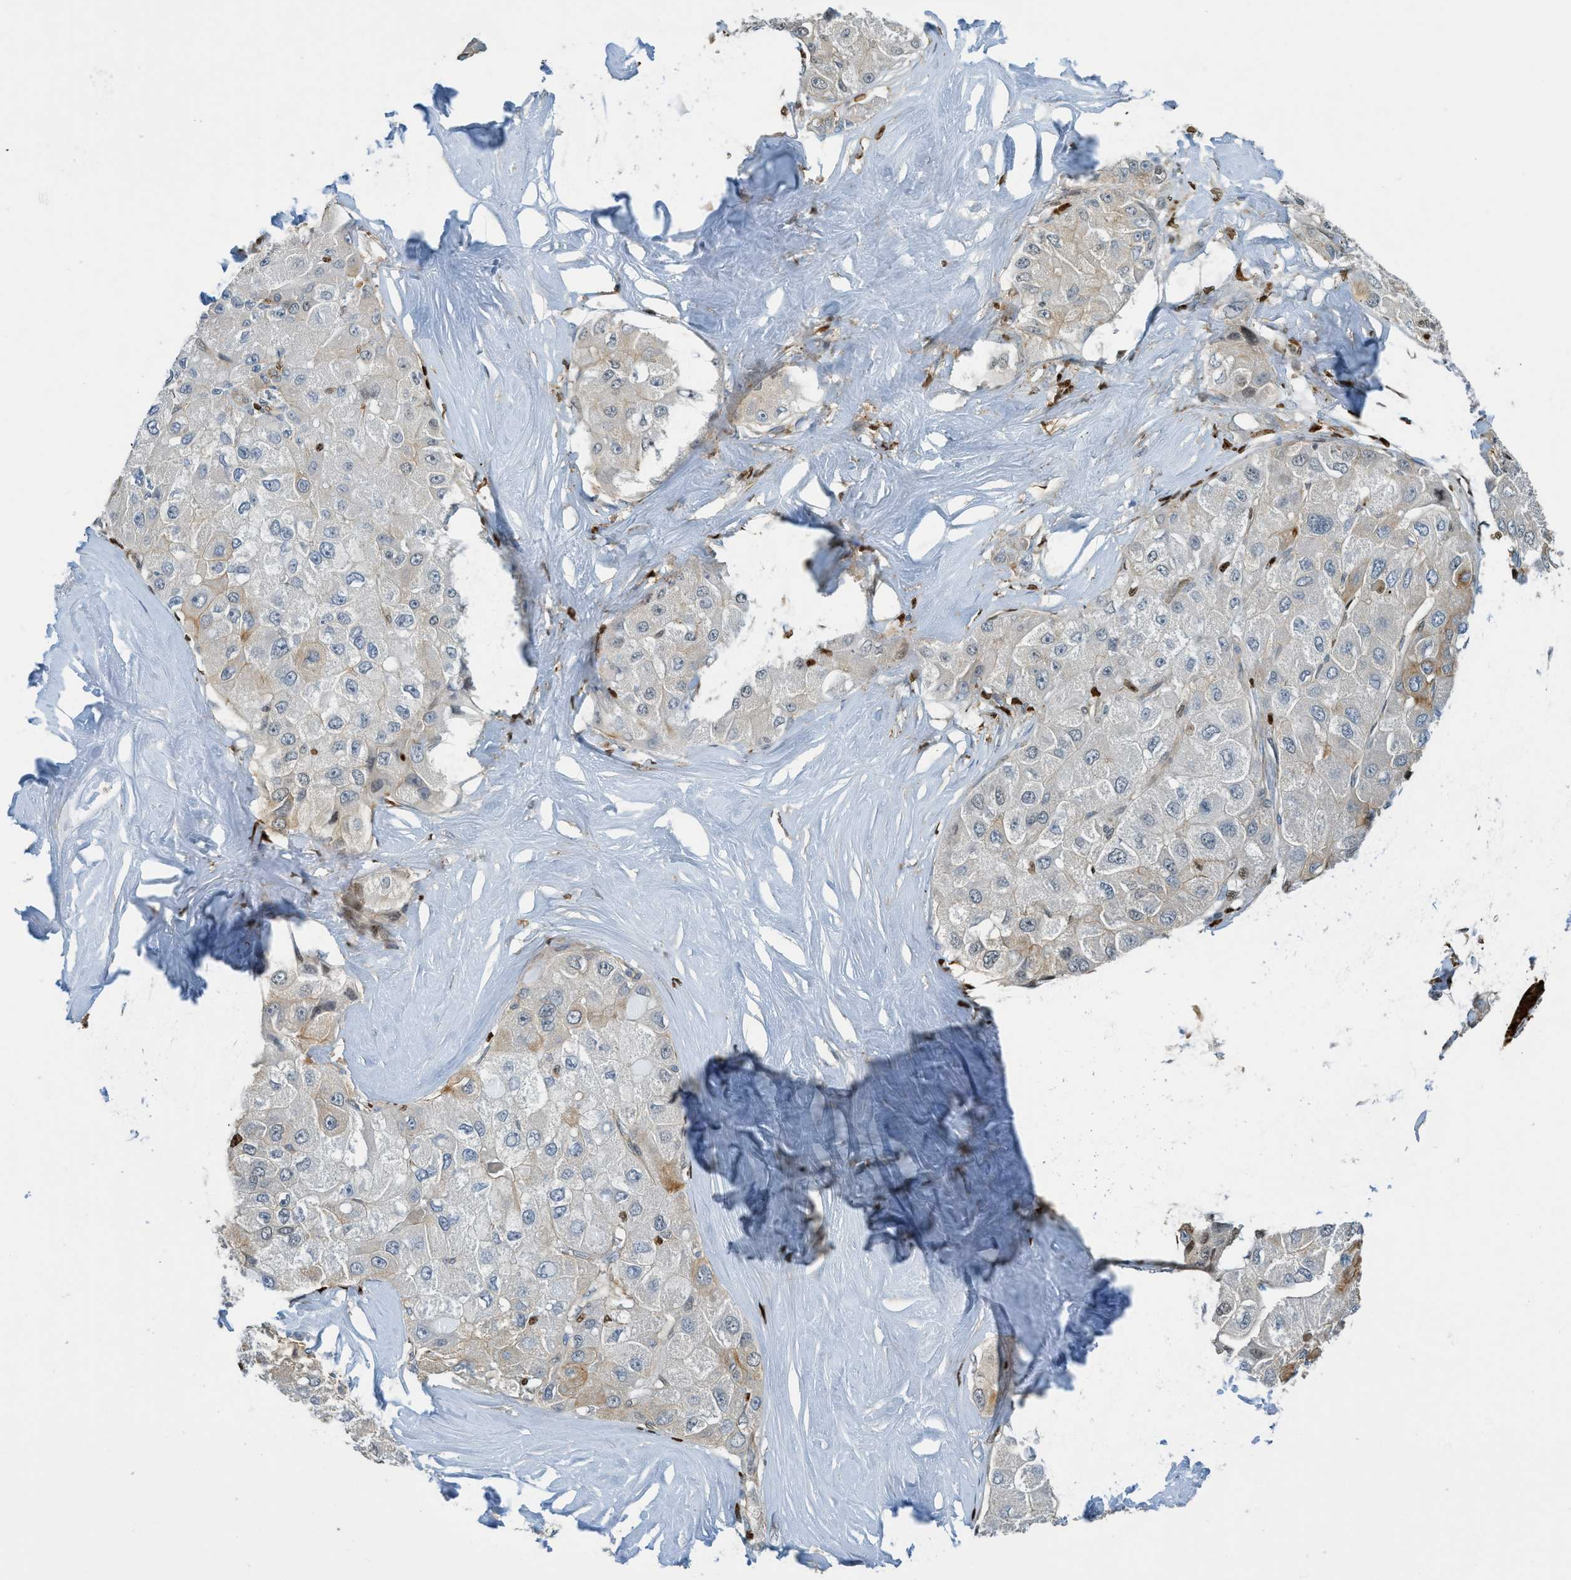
{"staining": {"intensity": "moderate", "quantity": "<25%", "location": "cytoplasmic/membranous"}, "tissue": "liver cancer", "cell_type": "Tumor cells", "image_type": "cancer", "snomed": [{"axis": "morphology", "description": "Carcinoma, Hepatocellular, NOS"}, {"axis": "topography", "description": "Liver"}], "caption": "Protein staining by immunohistochemistry (IHC) demonstrates moderate cytoplasmic/membranous positivity in approximately <25% of tumor cells in liver cancer.", "gene": "SH3D19", "patient": {"sex": "male", "age": 80}}